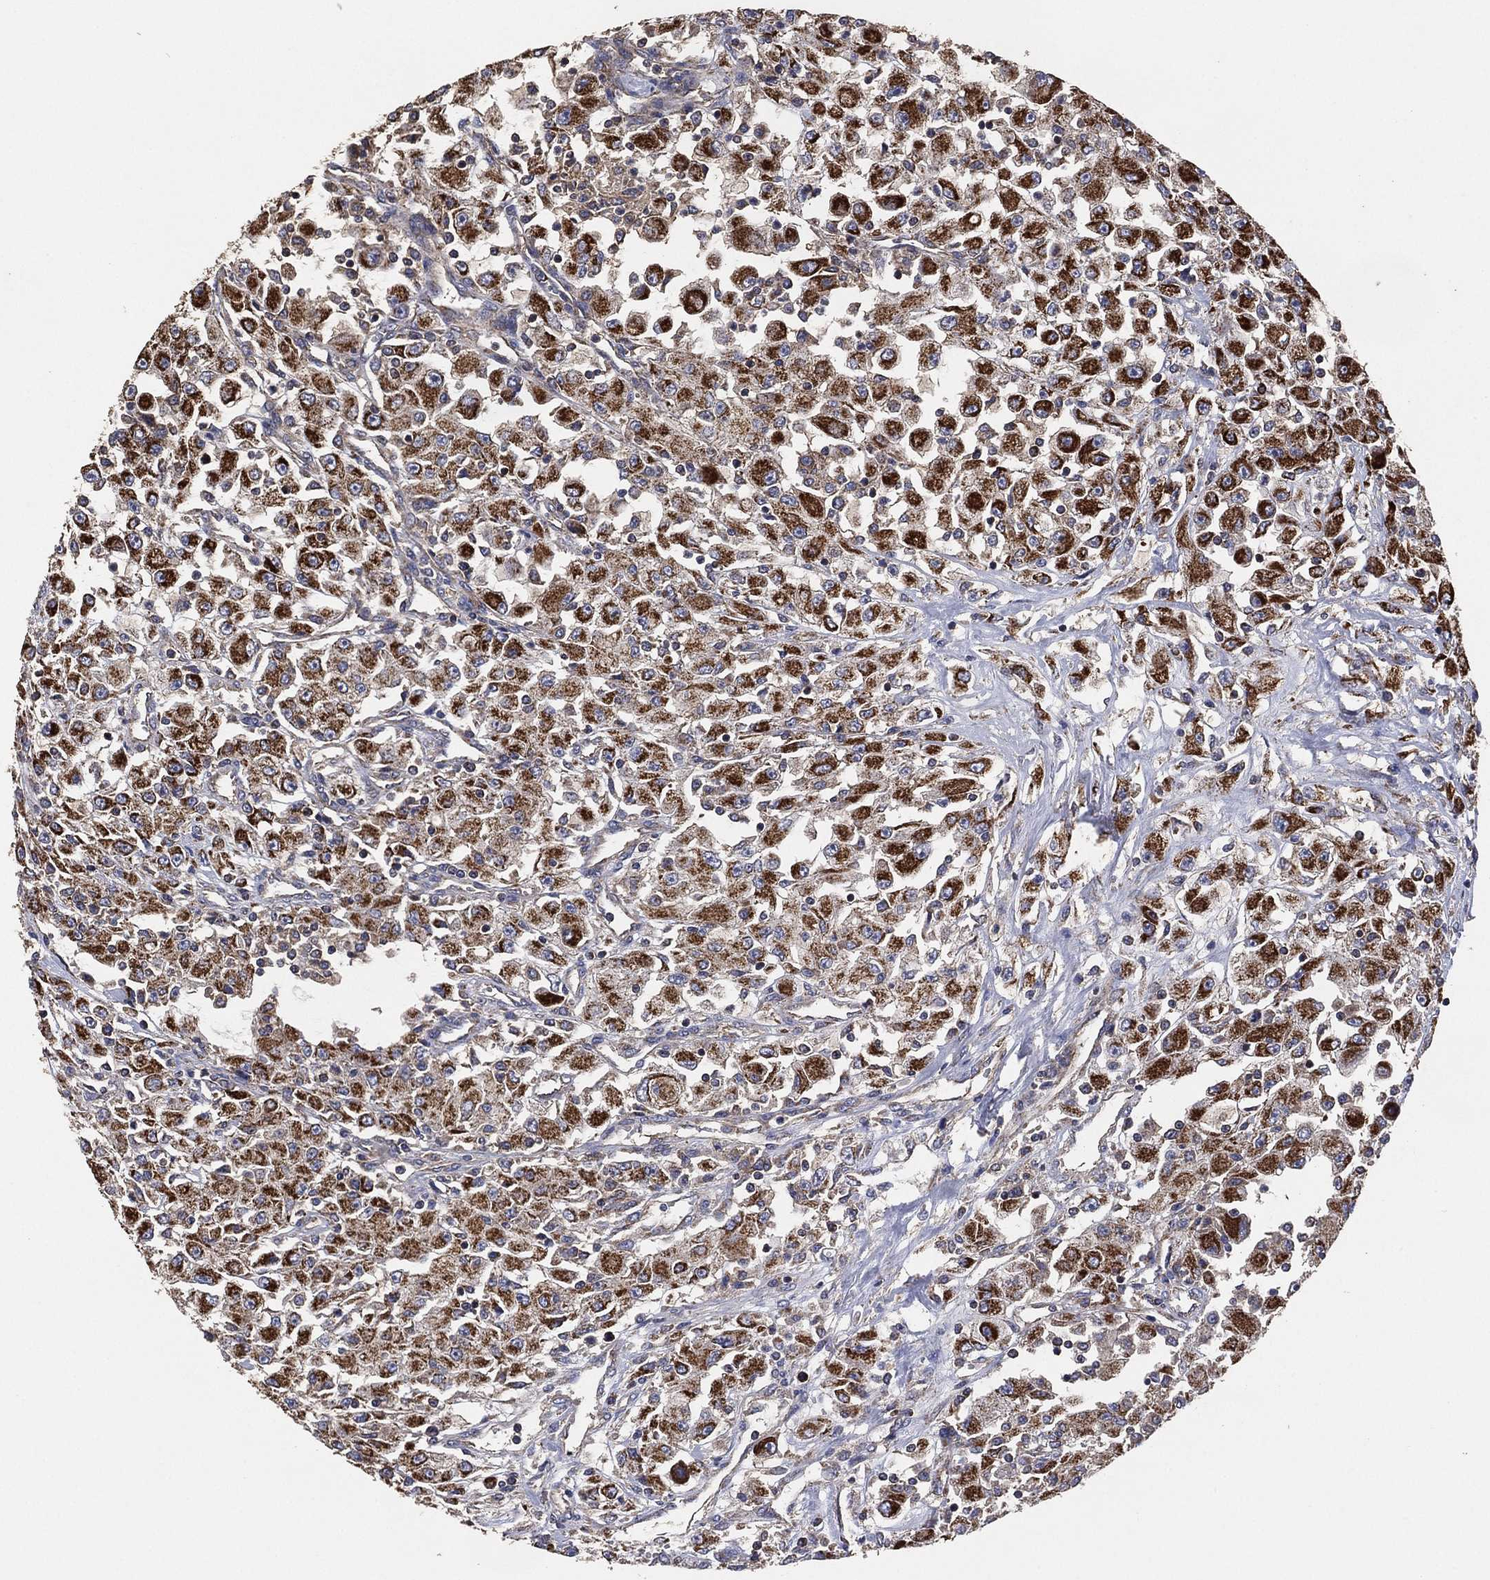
{"staining": {"intensity": "strong", "quantity": "<25%", "location": "cytoplasmic/membranous"}, "tissue": "renal cancer", "cell_type": "Tumor cells", "image_type": "cancer", "snomed": [{"axis": "morphology", "description": "Adenocarcinoma, NOS"}, {"axis": "topography", "description": "Kidney"}], "caption": "About <25% of tumor cells in human renal cancer (adenocarcinoma) exhibit strong cytoplasmic/membranous protein staining as visualized by brown immunohistochemical staining.", "gene": "LIMD1", "patient": {"sex": "female", "age": 67}}